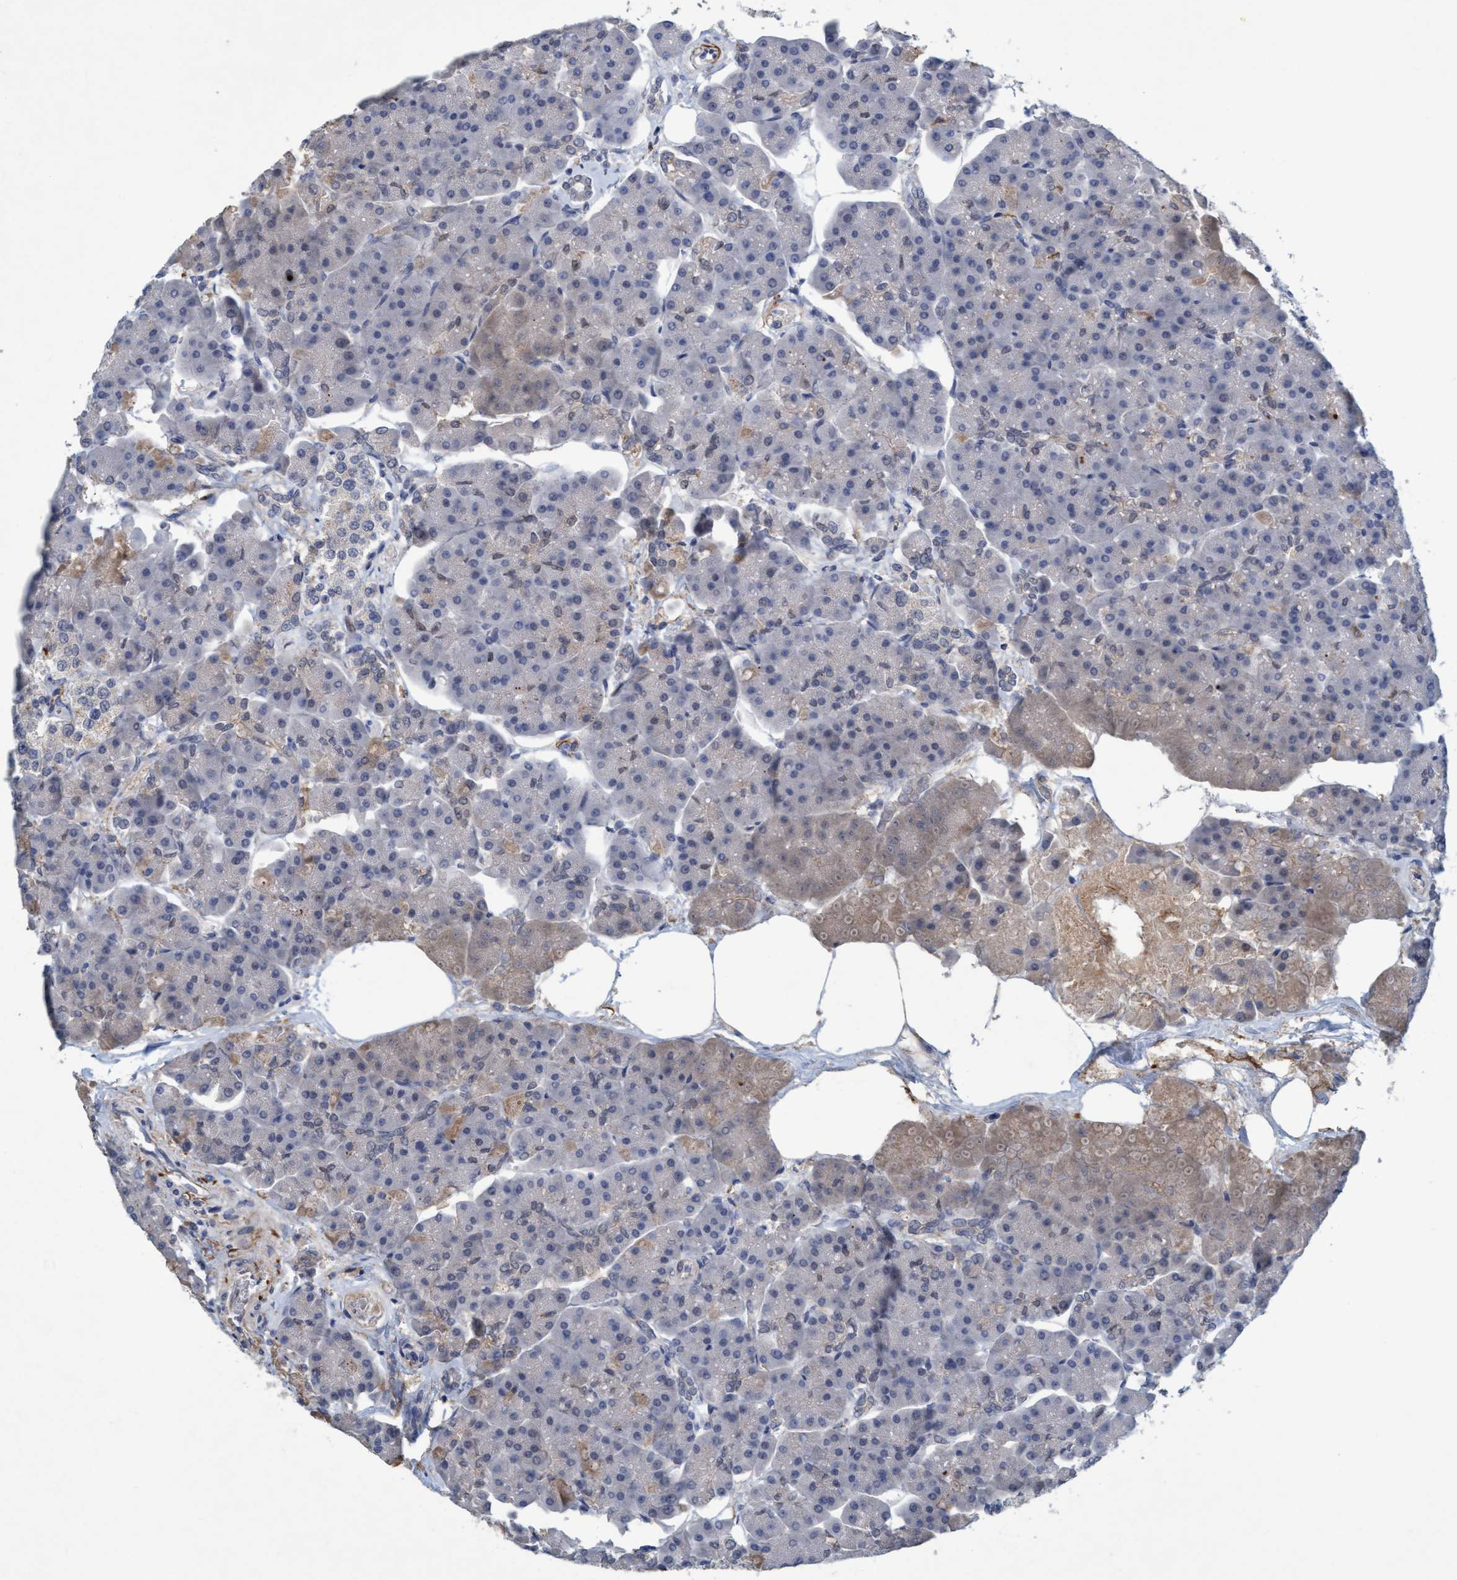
{"staining": {"intensity": "weak", "quantity": "<25%", "location": "cytoplasmic/membranous"}, "tissue": "pancreas", "cell_type": "Exocrine glandular cells", "image_type": "normal", "snomed": [{"axis": "morphology", "description": "Normal tissue, NOS"}, {"axis": "topography", "description": "Pancreas"}], "caption": "This is an IHC histopathology image of unremarkable pancreas. There is no positivity in exocrine glandular cells.", "gene": "RNF208", "patient": {"sex": "female", "age": 70}}